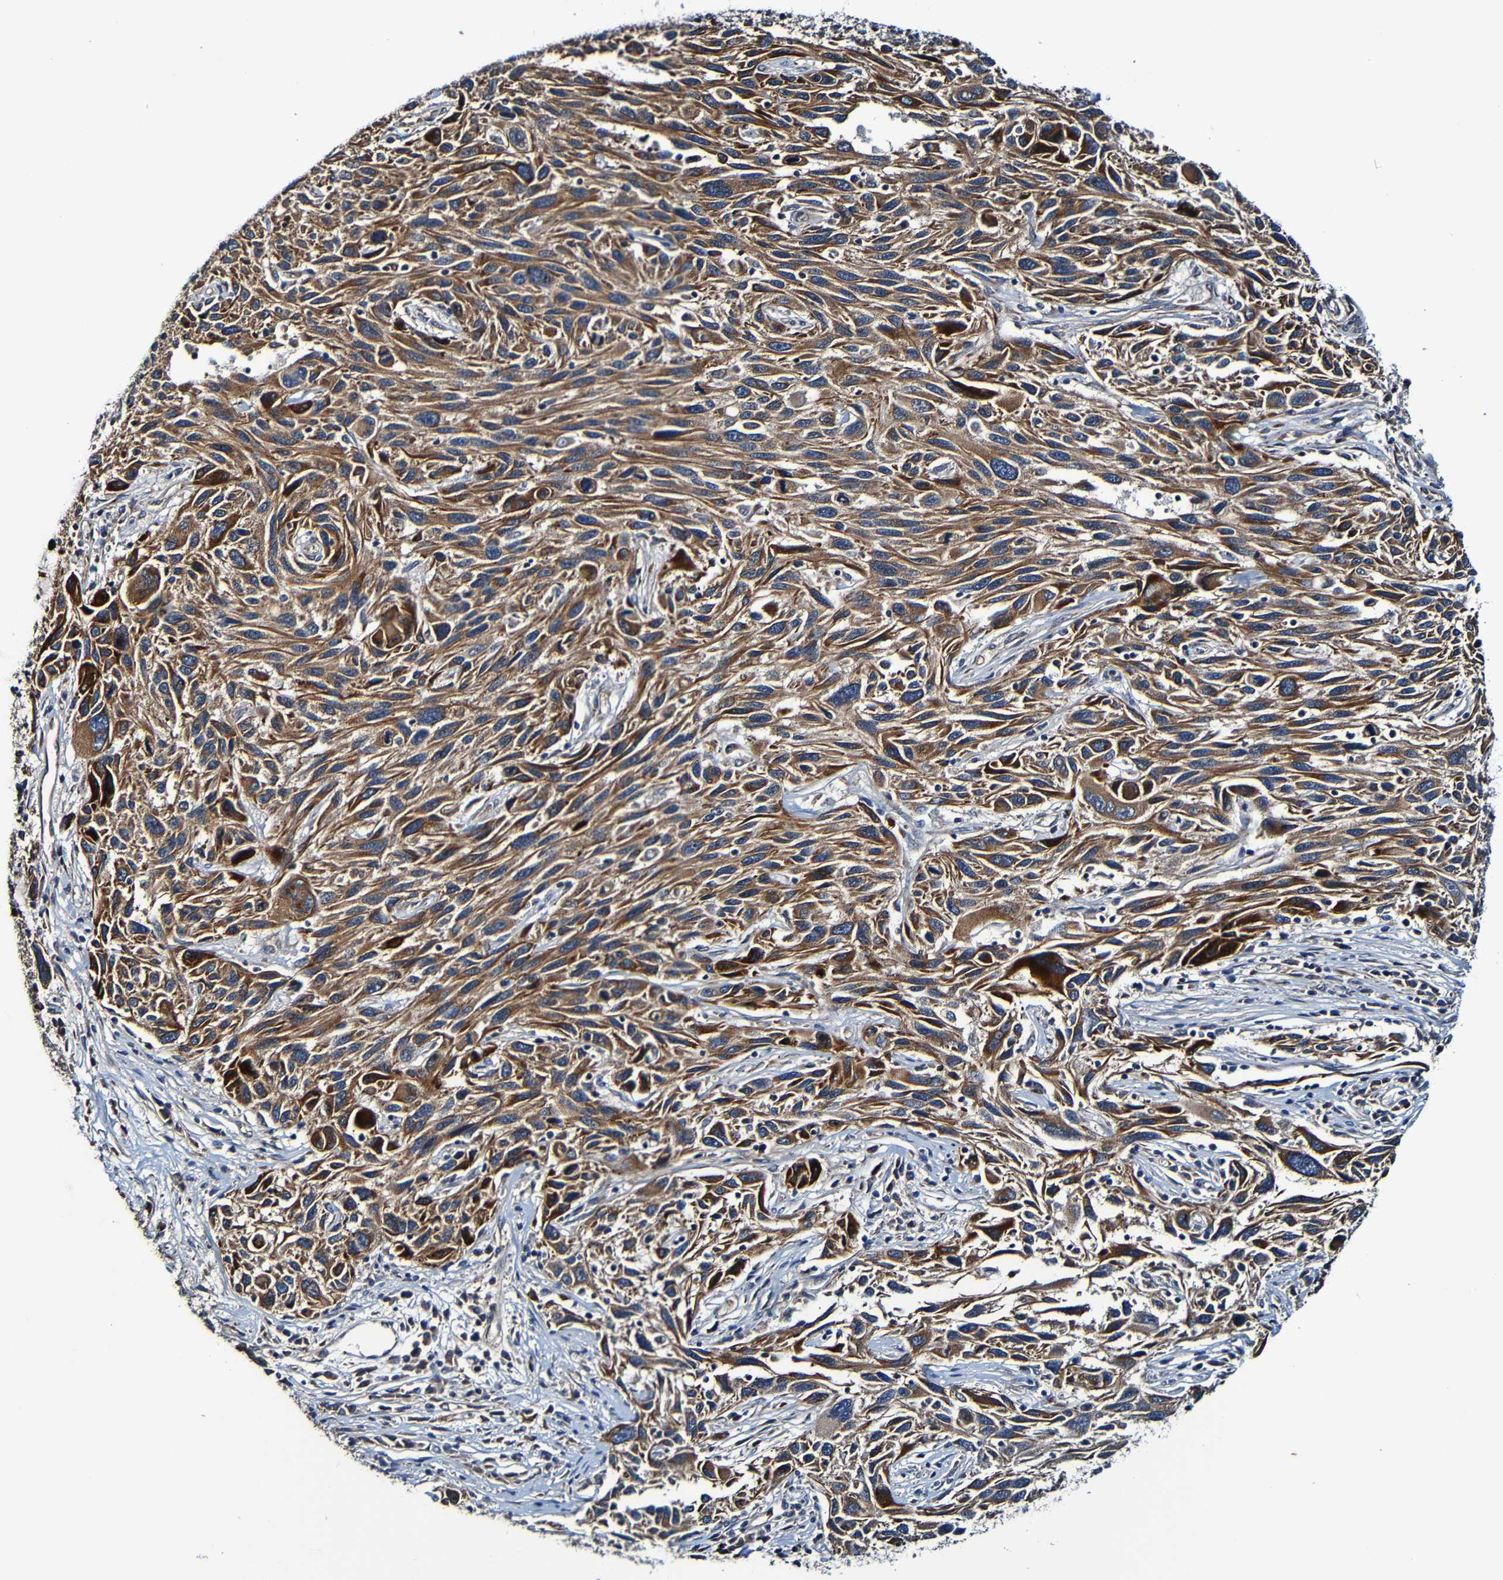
{"staining": {"intensity": "strong", "quantity": ">75%", "location": "cytoplasmic/membranous"}, "tissue": "melanoma", "cell_type": "Tumor cells", "image_type": "cancer", "snomed": [{"axis": "morphology", "description": "Malignant melanoma, NOS"}, {"axis": "topography", "description": "Skin"}], "caption": "Brown immunohistochemical staining in human melanoma shows strong cytoplasmic/membranous positivity in about >75% of tumor cells. (brown staining indicates protein expression, while blue staining denotes nuclei).", "gene": "ADAM15", "patient": {"sex": "male", "age": 53}}